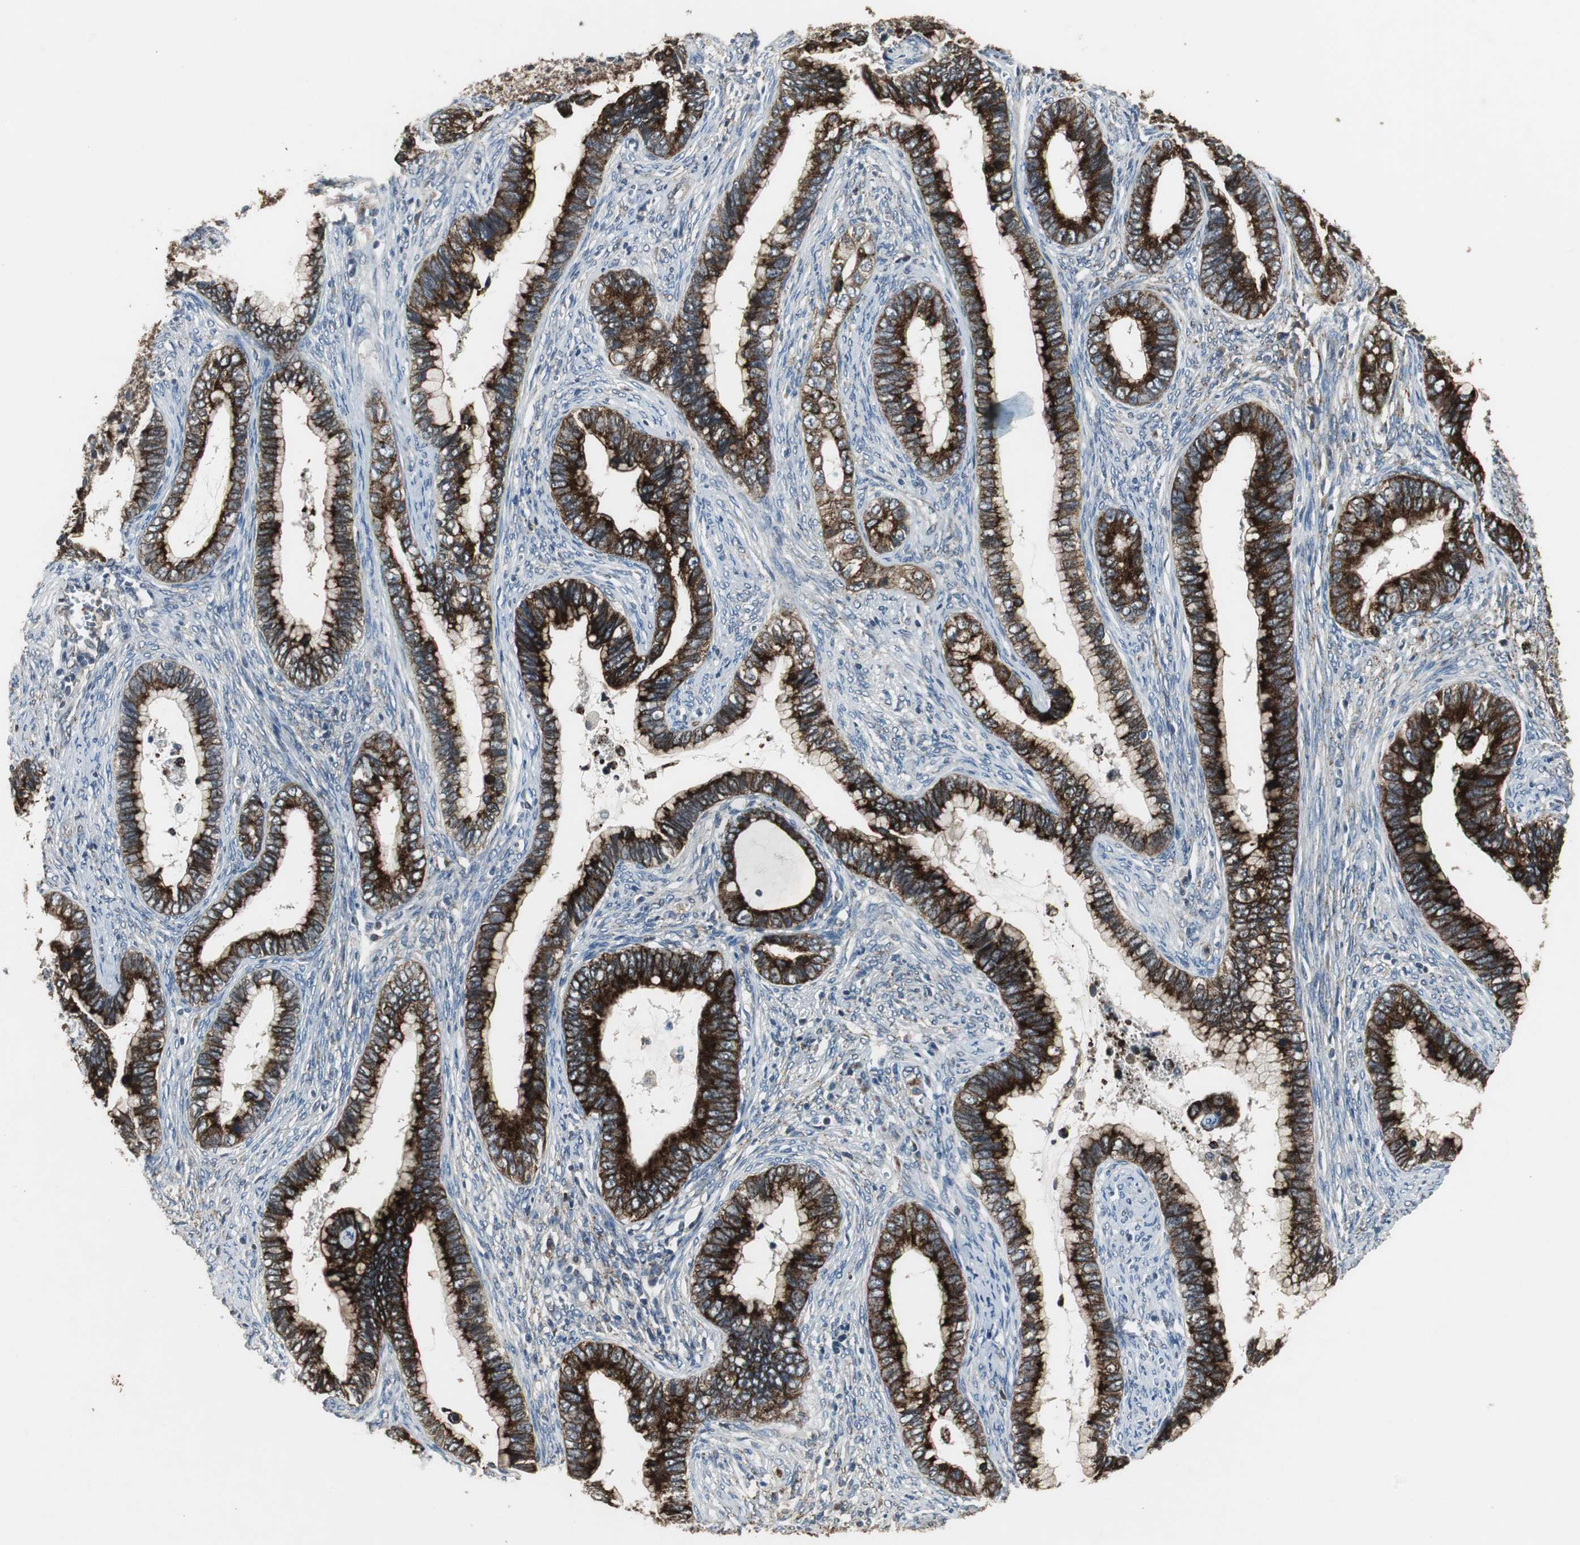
{"staining": {"intensity": "strong", "quantity": ">75%", "location": "cytoplasmic/membranous"}, "tissue": "cervical cancer", "cell_type": "Tumor cells", "image_type": "cancer", "snomed": [{"axis": "morphology", "description": "Adenocarcinoma, NOS"}, {"axis": "topography", "description": "Cervix"}], "caption": "High-magnification brightfield microscopy of cervical cancer stained with DAB (3,3'-diaminobenzidine) (brown) and counterstained with hematoxylin (blue). tumor cells exhibit strong cytoplasmic/membranous staining is identified in about>75% of cells. (DAB (3,3'-diaminobenzidine) IHC with brightfield microscopy, high magnification).", "gene": "JTB", "patient": {"sex": "female", "age": 44}}